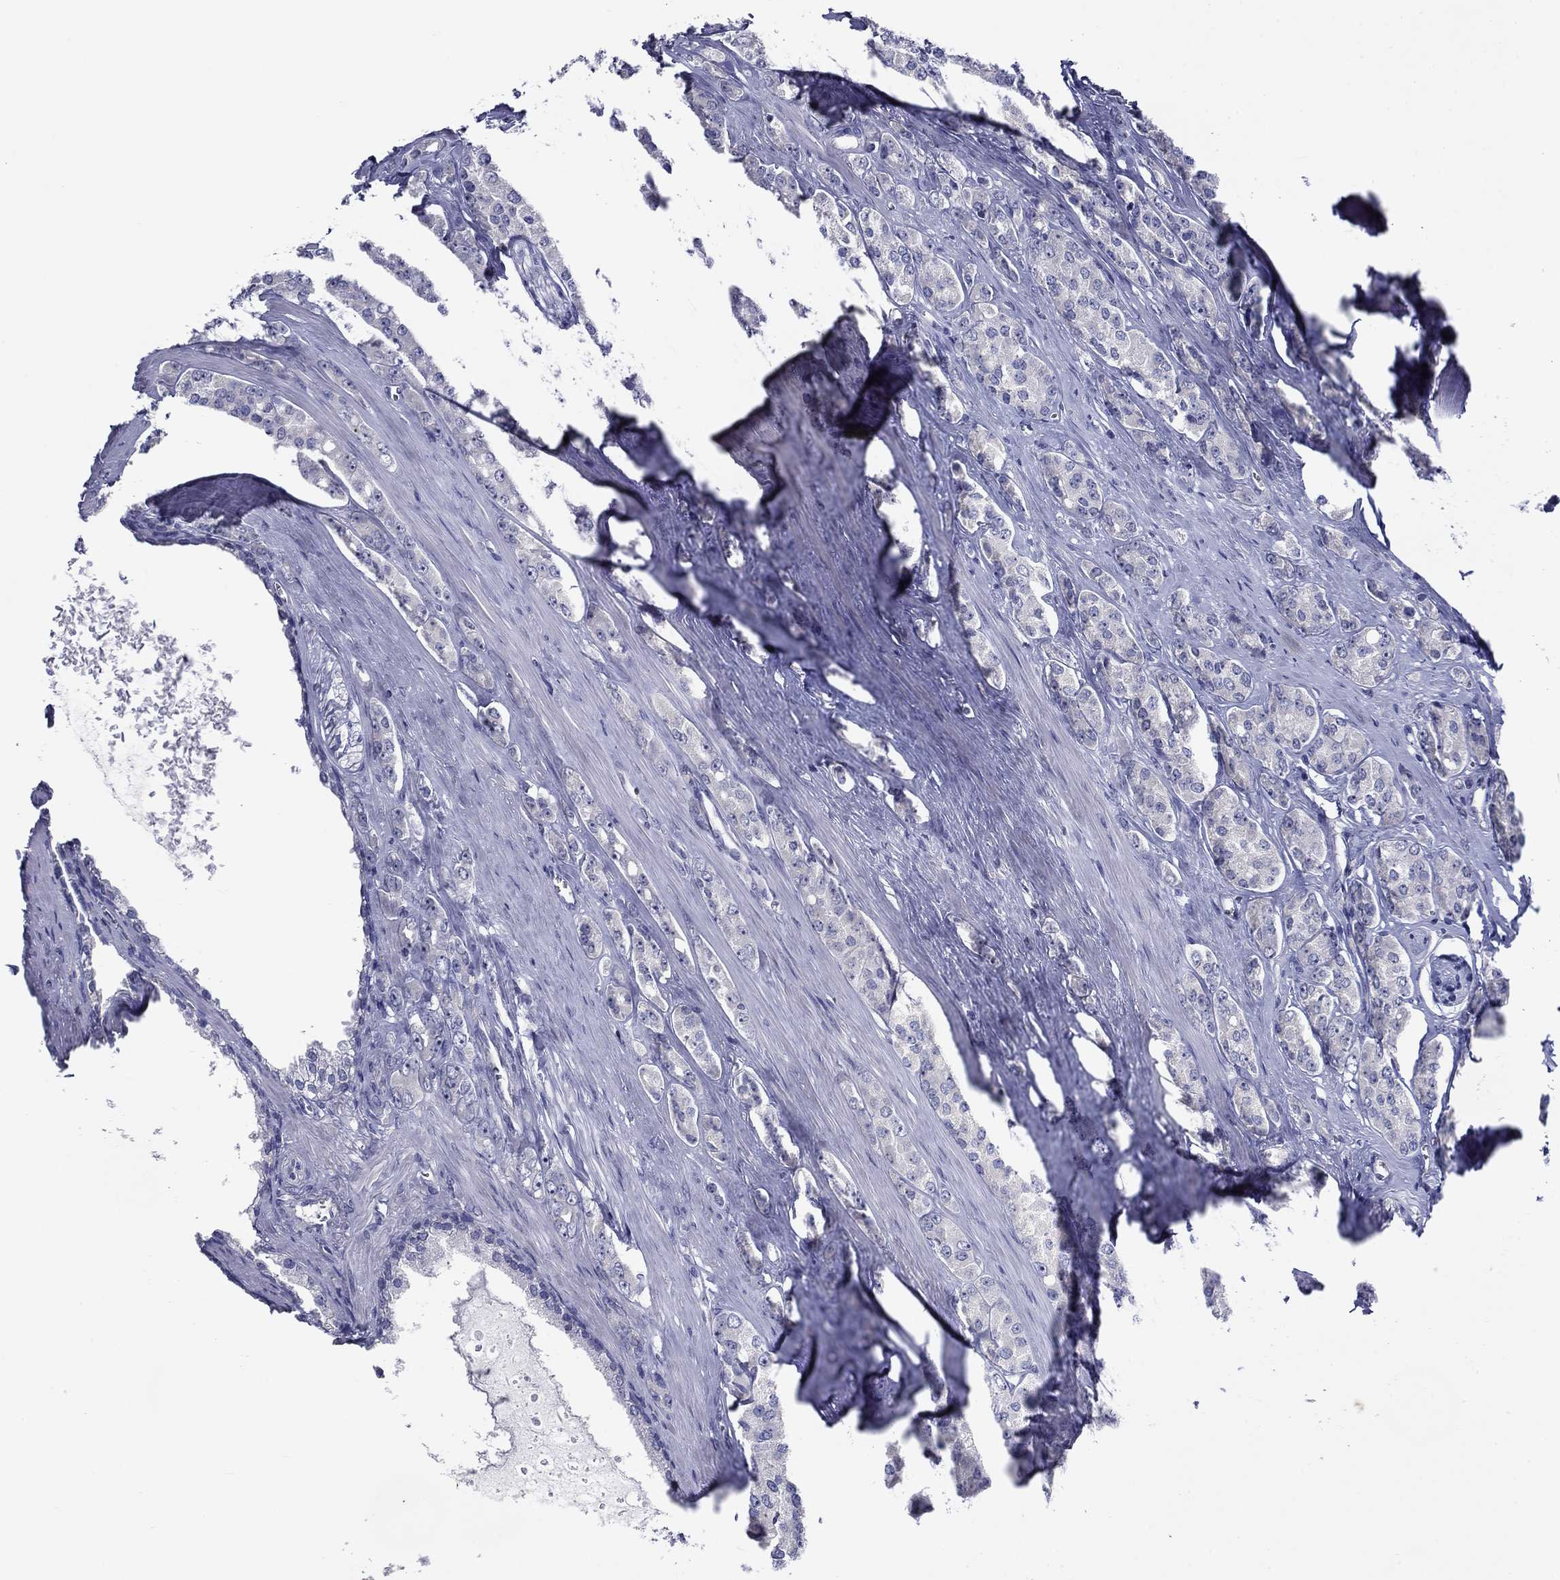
{"staining": {"intensity": "negative", "quantity": "none", "location": "none"}, "tissue": "prostate cancer", "cell_type": "Tumor cells", "image_type": "cancer", "snomed": [{"axis": "morphology", "description": "Adenocarcinoma, NOS"}, {"axis": "topography", "description": "Prostate"}], "caption": "DAB immunohistochemical staining of human adenocarcinoma (prostate) demonstrates no significant positivity in tumor cells.", "gene": "POU2F2", "patient": {"sex": "male", "age": 67}}